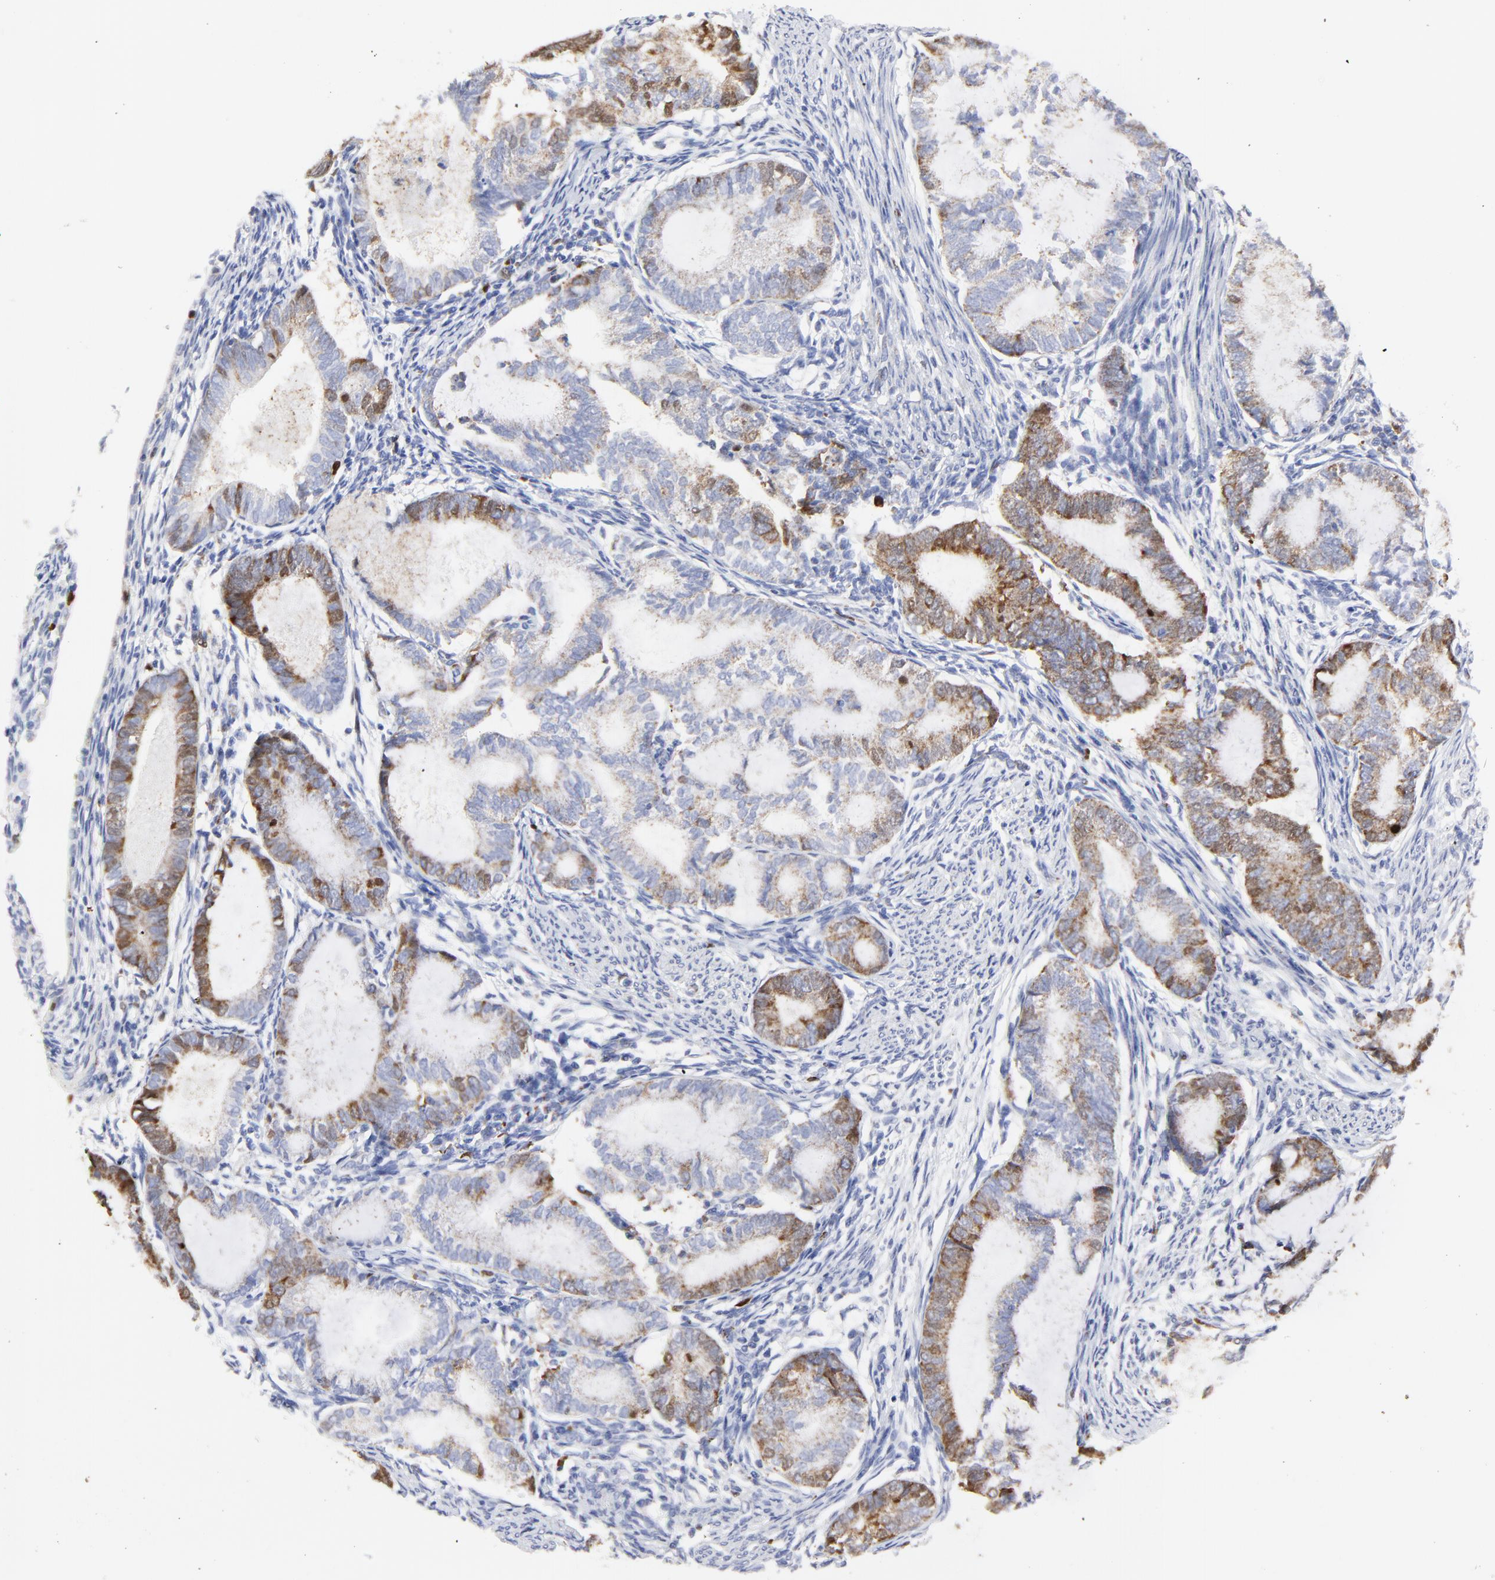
{"staining": {"intensity": "moderate", "quantity": ">75%", "location": "cytoplasmic/membranous"}, "tissue": "endometrial cancer", "cell_type": "Tumor cells", "image_type": "cancer", "snomed": [{"axis": "morphology", "description": "Adenocarcinoma, NOS"}, {"axis": "topography", "description": "Endometrium"}], "caption": "This is an image of IHC staining of endometrial cancer, which shows moderate expression in the cytoplasmic/membranous of tumor cells.", "gene": "NCAPH", "patient": {"sex": "female", "age": 63}}